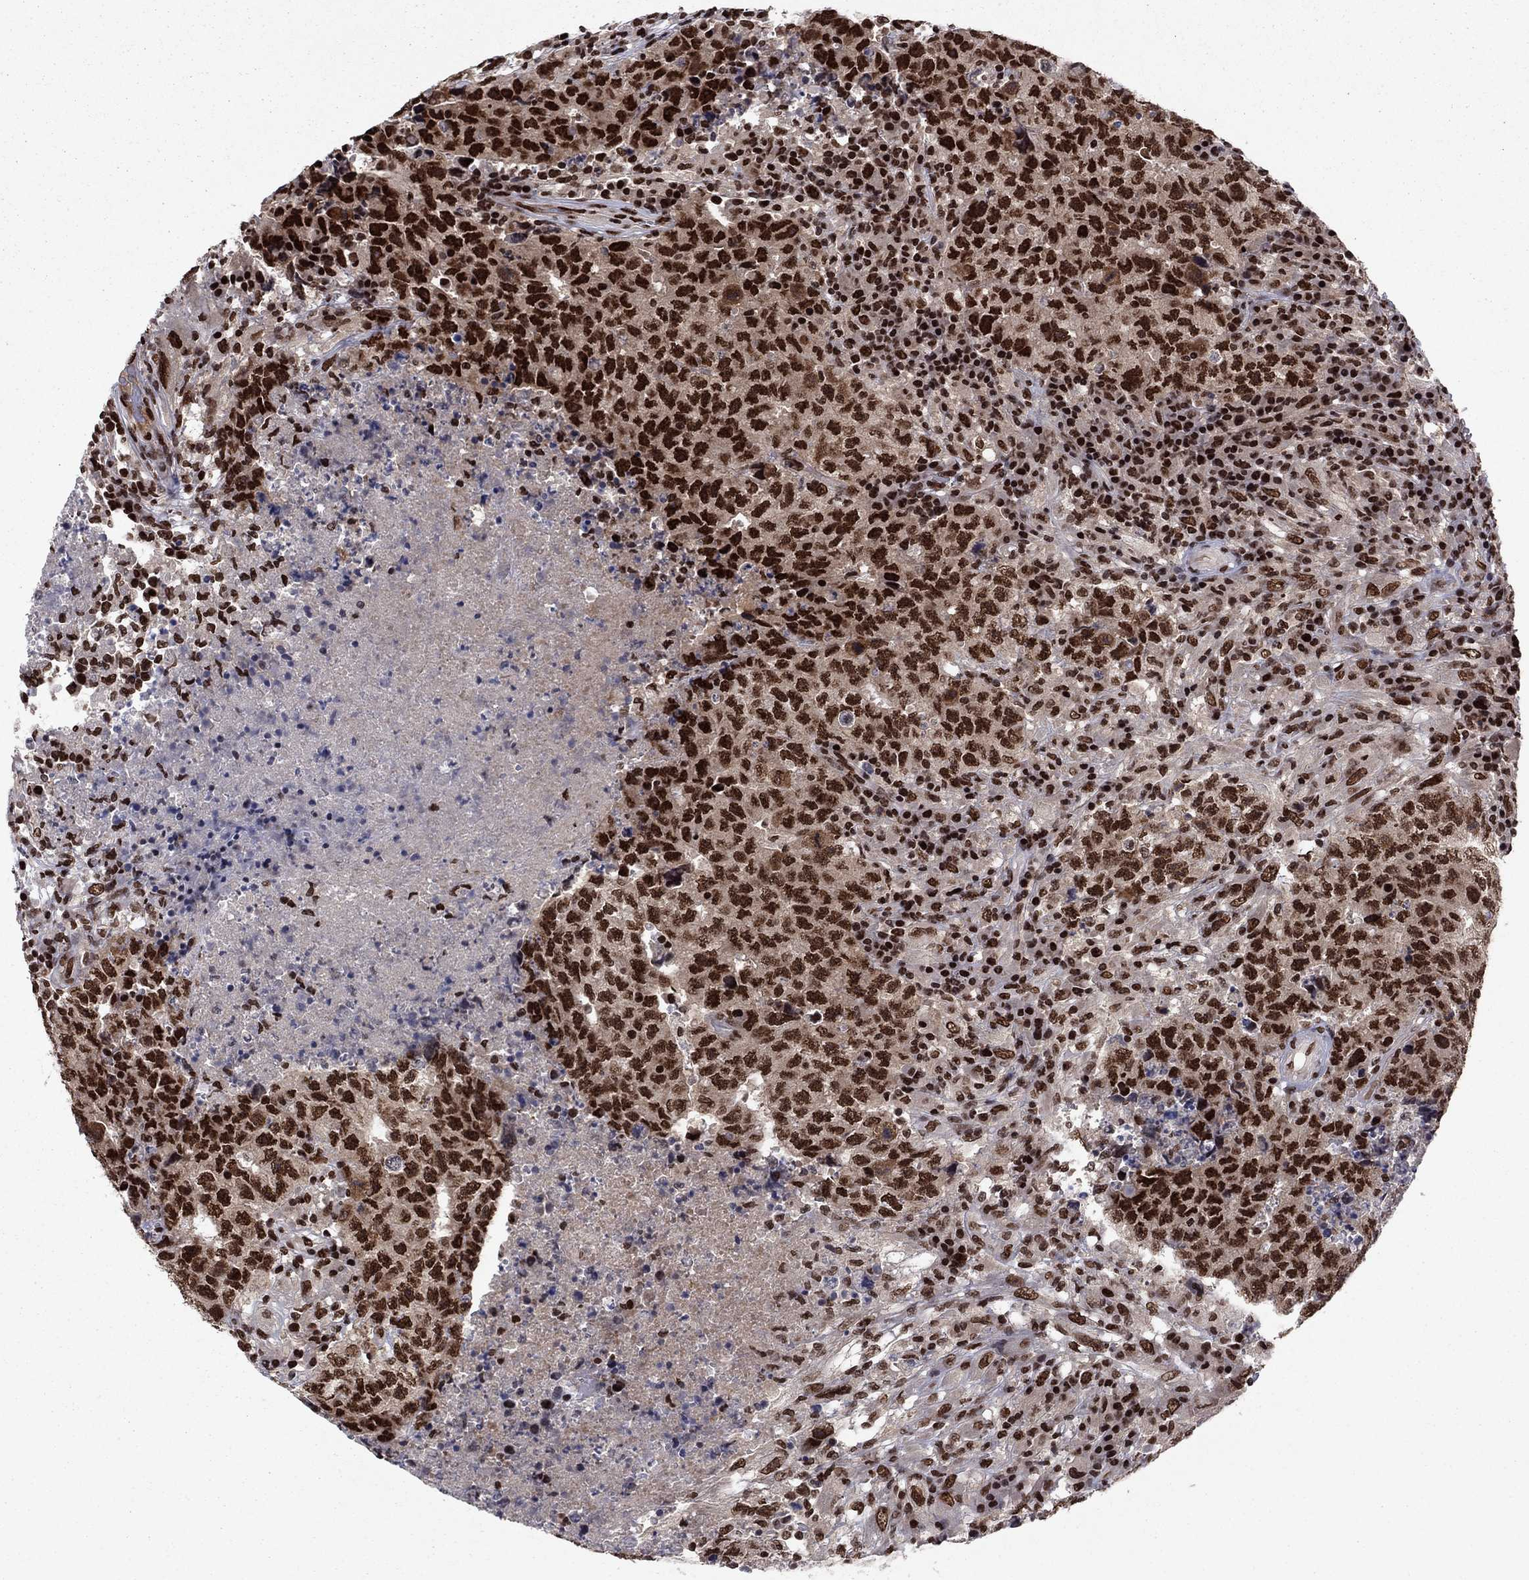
{"staining": {"intensity": "strong", "quantity": ">75%", "location": "nuclear"}, "tissue": "testis cancer", "cell_type": "Tumor cells", "image_type": "cancer", "snomed": [{"axis": "morphology", "description": "Necrosis, NOS"}, {"axis": "morphology", "description": "Carcinoma, Embryonal, NOS"}, {"axis": "topography", "description": "Testis"}], "caption": "Protein expression analysis of testis embryonal carcinoma shows strong nuclear positivity in about >75% of tumor cells.", "gene": "USP54", "patient": {"sex": "male", "age": 19}}